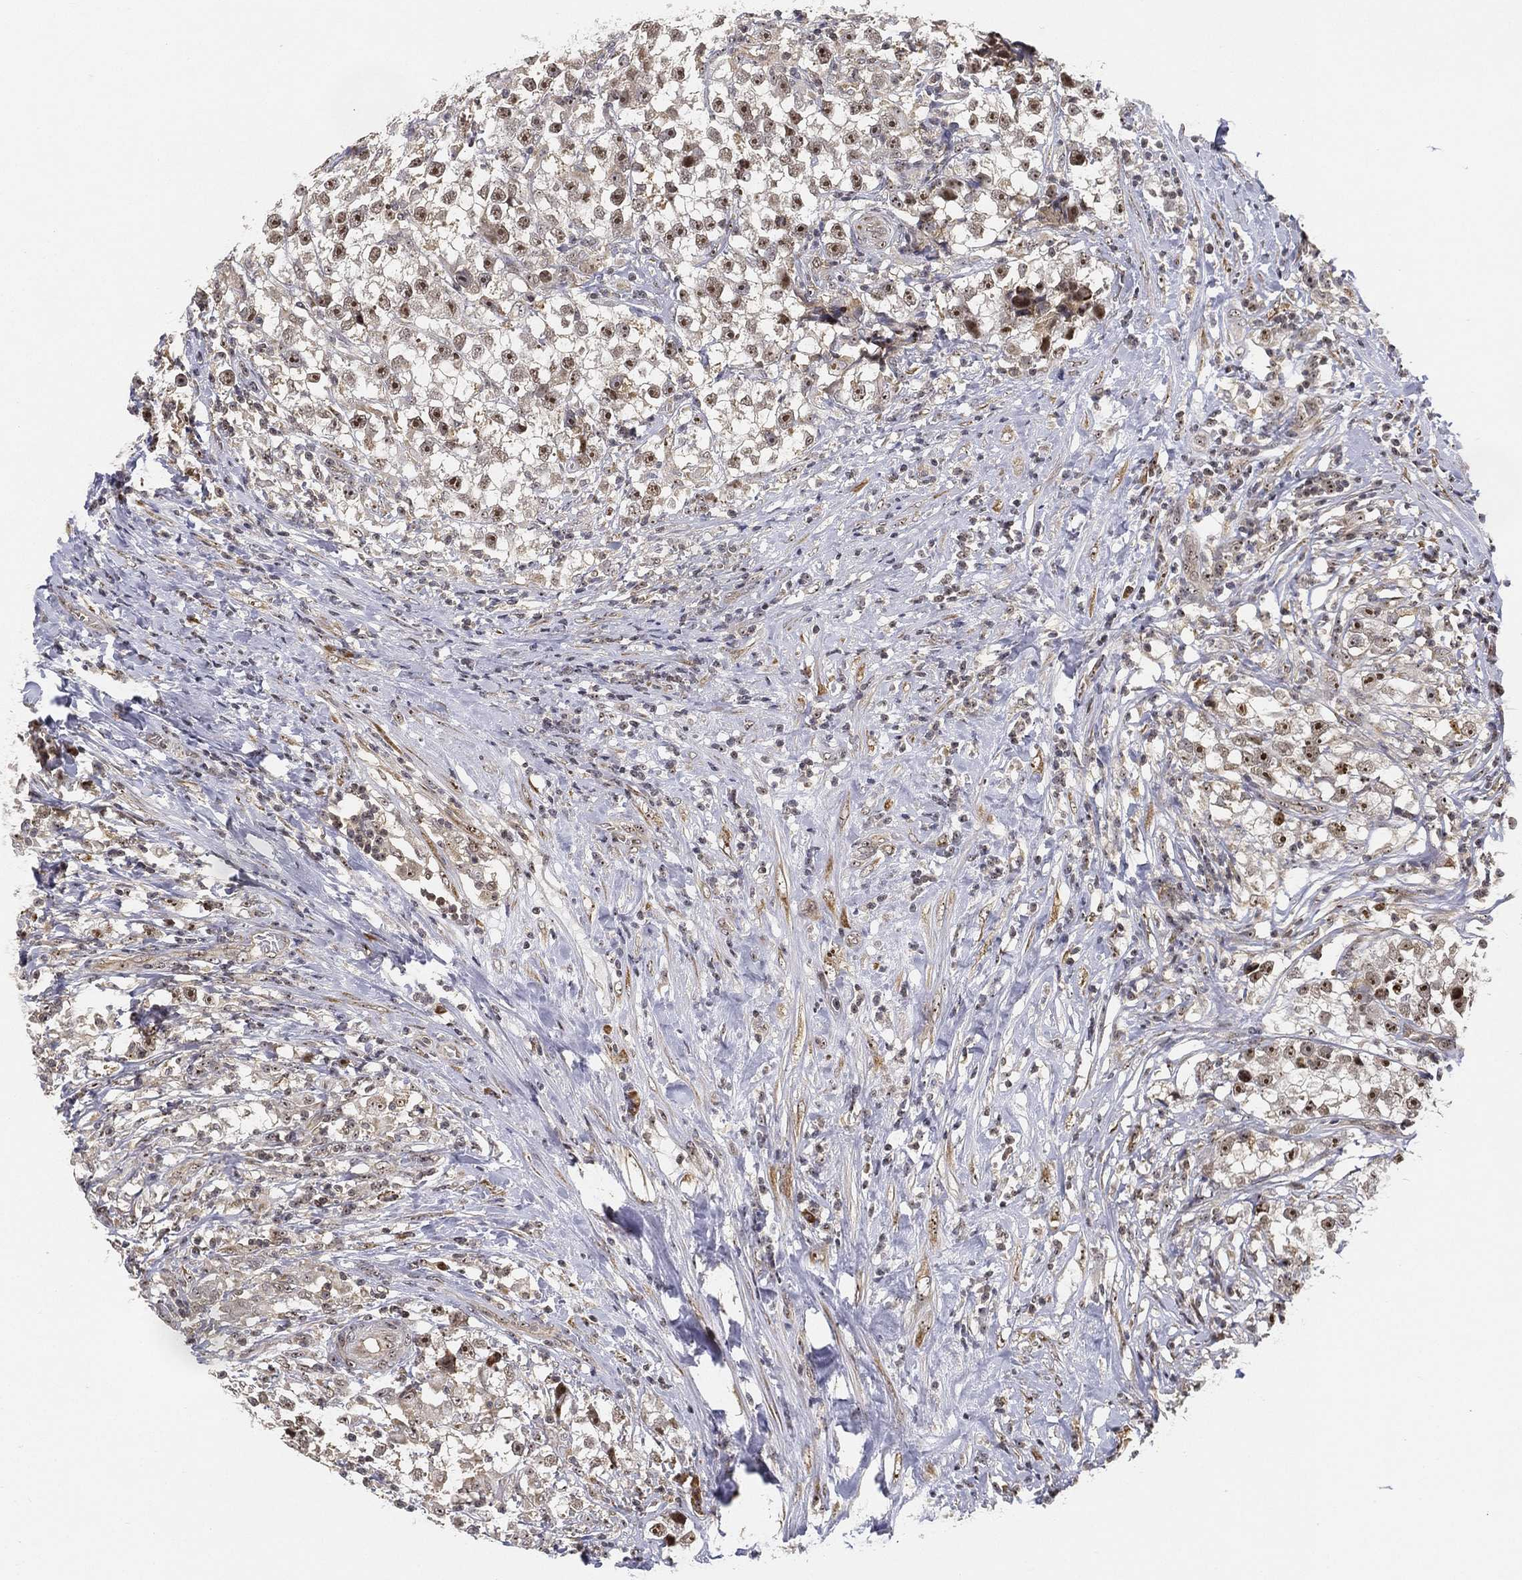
{"staining": {"intensity": "strong", "quantity": "25%-75%", "location": "nuclear"}, "tissue": "testis cancer", "cell_type": "Tumor cells", "image_type": "cancer", "snomed": [{"axis": "morphology", "description": "Seminoma, NOS"}, {"axis": "topography", "description": "Testis"}], "caption": "A brown stain highlights strong nuclear positivity of a protein in seminoma (testis) tumor cells. (DAB = brown stain, brightfield microscopy at high magnification).", "gene": "PPP1R16B", "patient": {"sex": "male", "age": 46}}